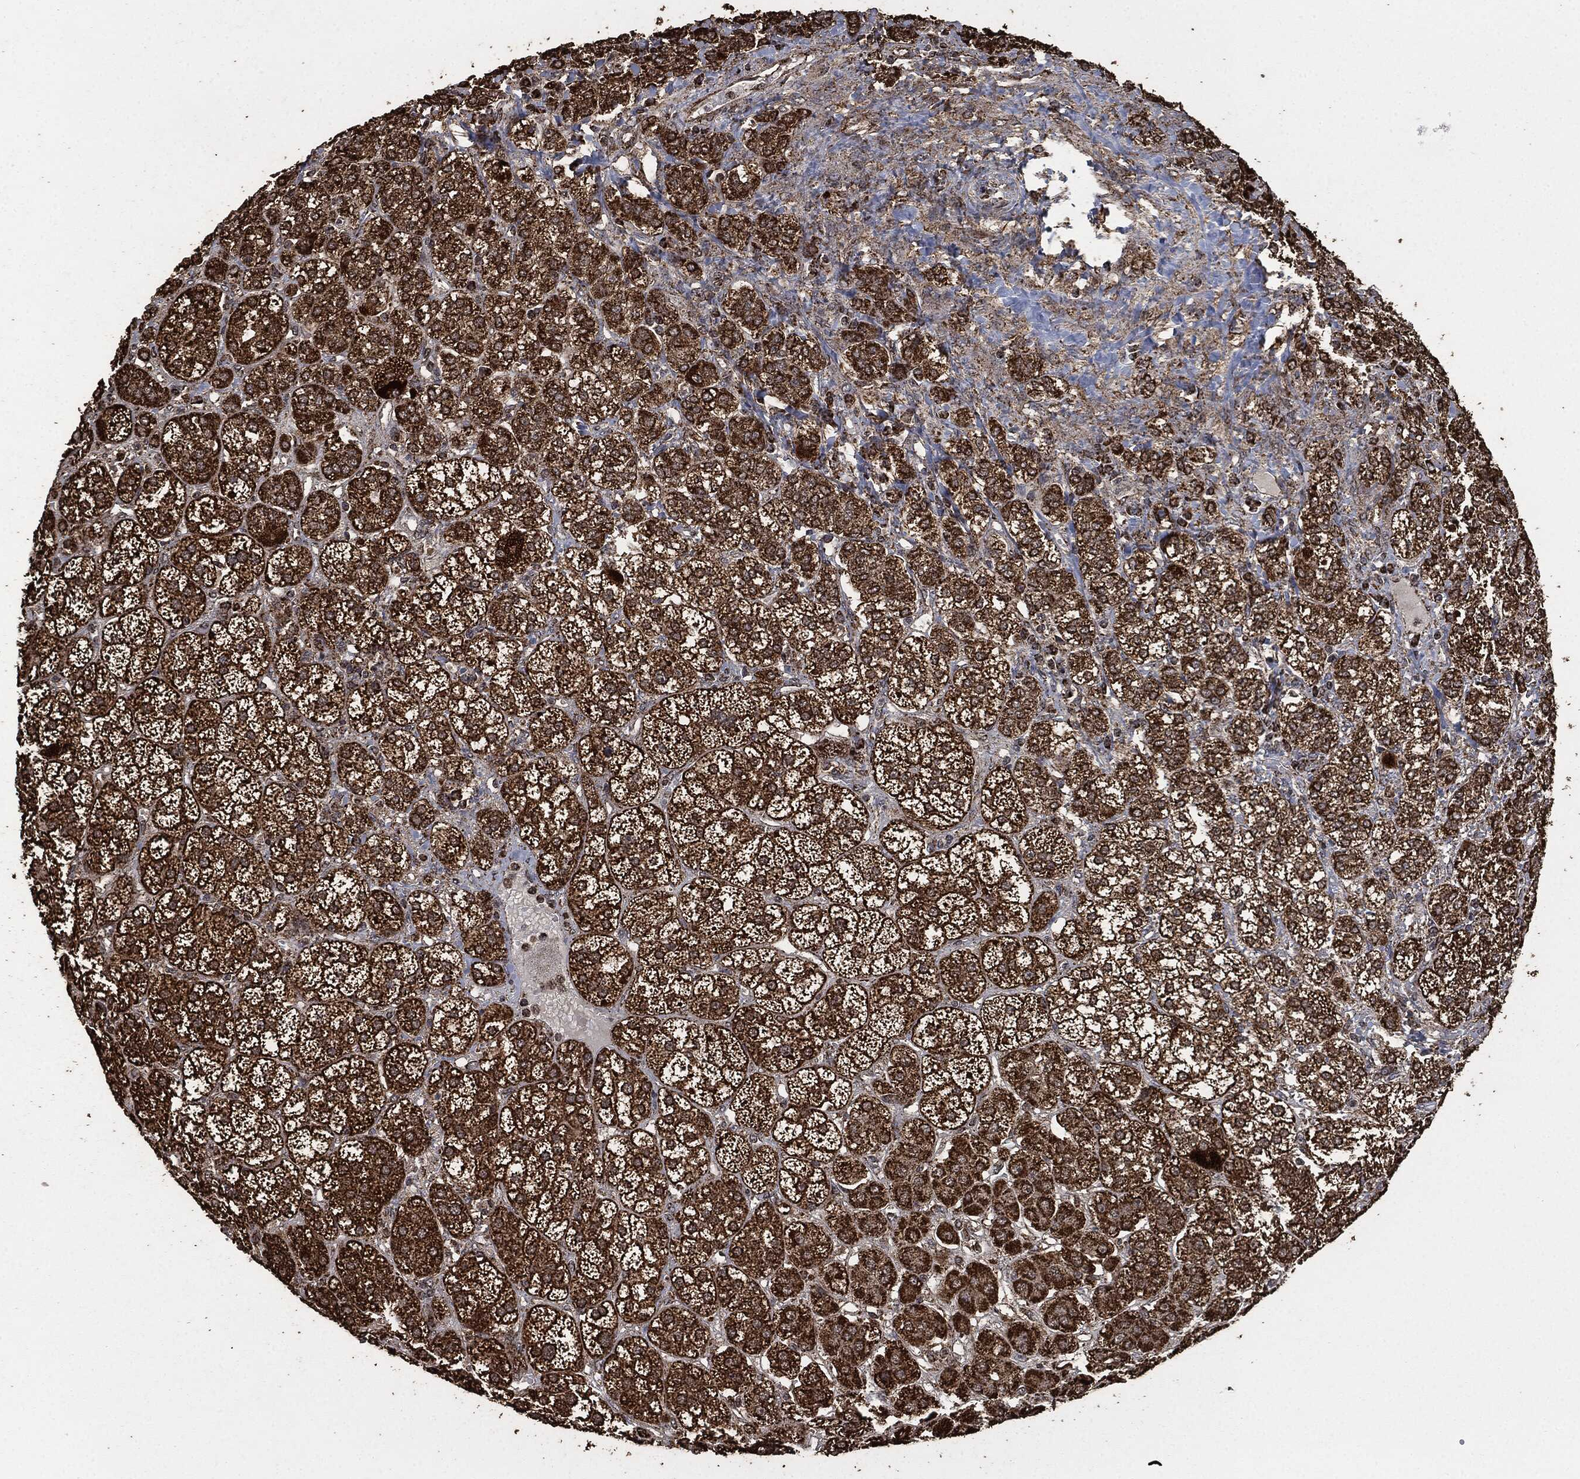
{"staining": {"intensity": "strong", "quantity": ">75%", "location": "cytoplasmic/membranous"}, "tissue": "adrenal gland", "cell_type": "Glandular cells", "image_type": "normal", "snomed": [{"axis": "morphology", "description": "Normal tissue, NOS"}, {"axis": "topography", "description": "Adrenal gland"}], "caption": "Immunohistochemistry (IHC) image of unremarkable adrenal gland stained for a protein (brown), which displays high levels of strong cytoplasmic/membranous positivity in about >75% of glandular cells.", "gene": "LIG3", "patient": {"sex": "male", "age": 70}}